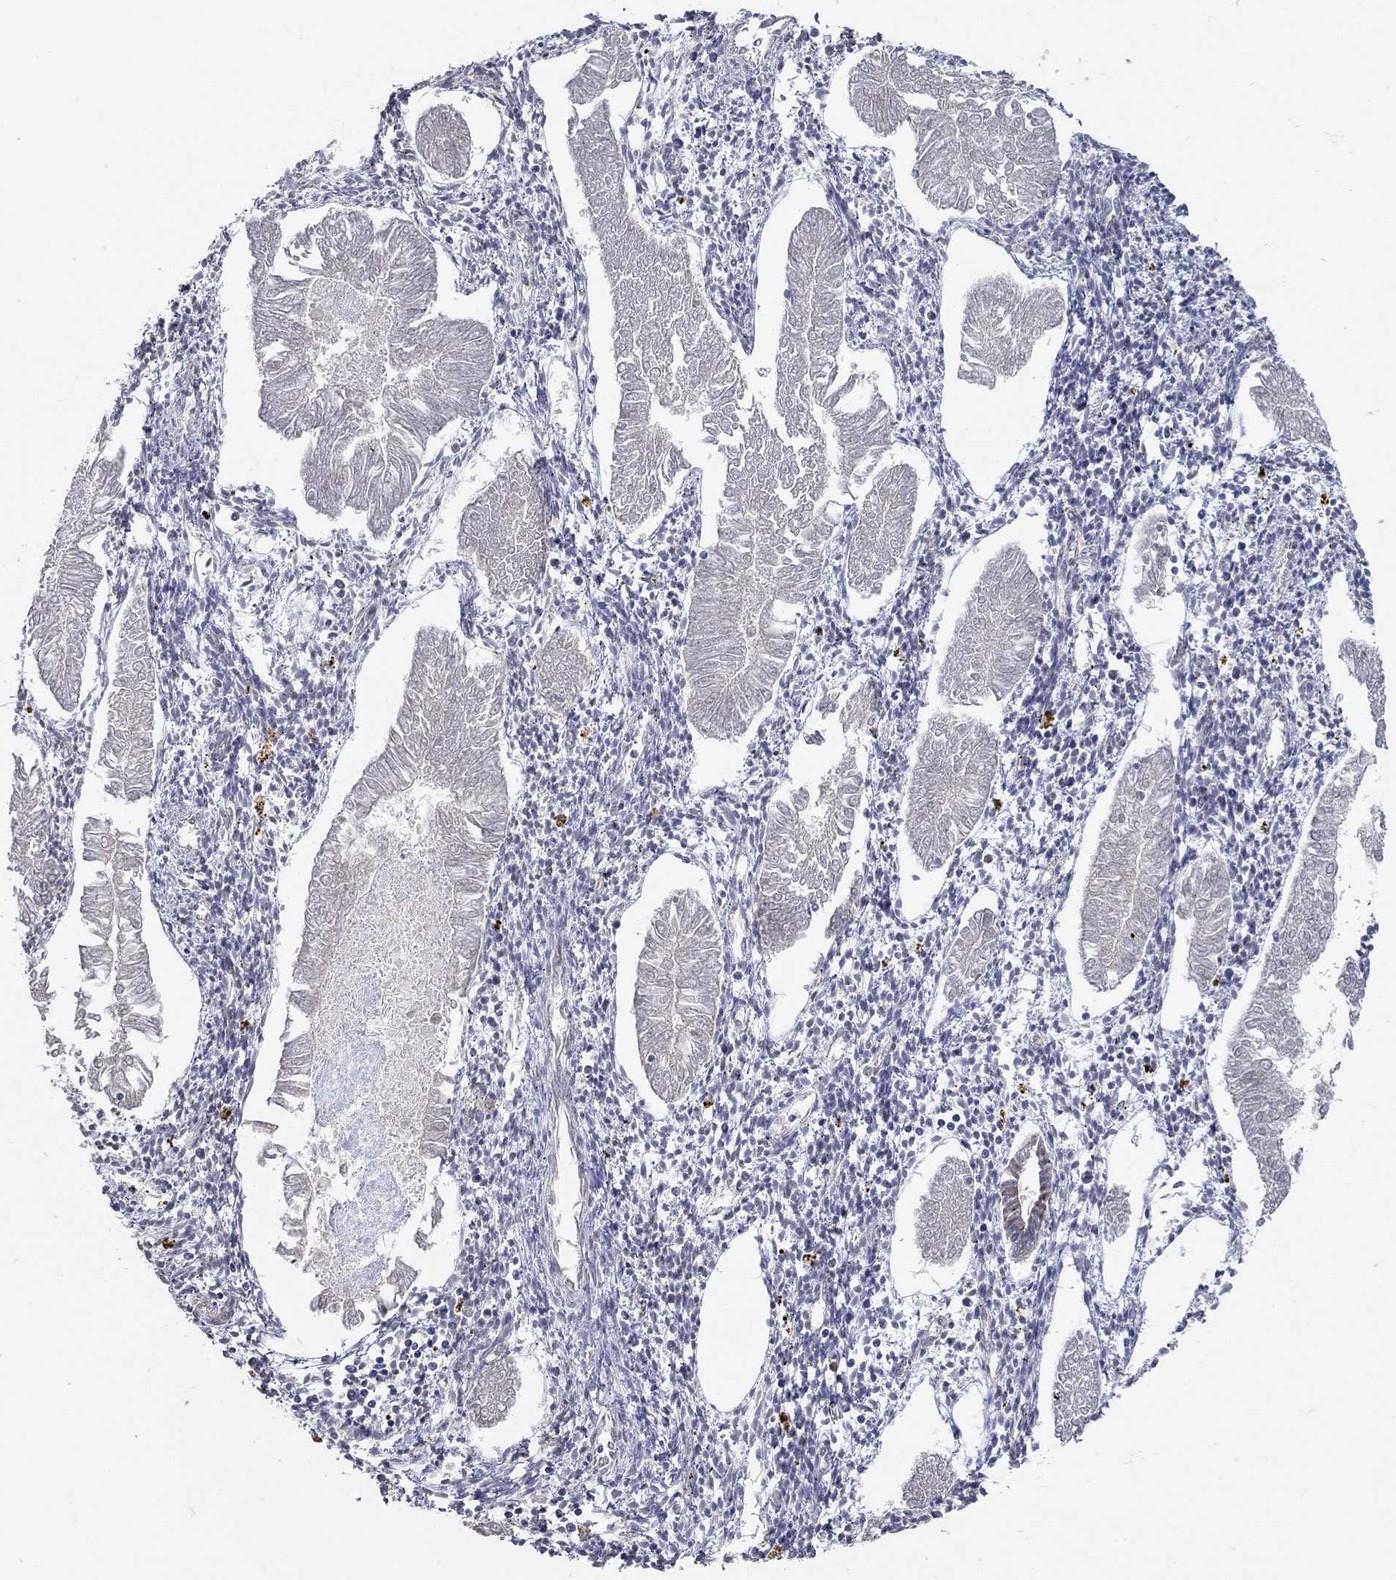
{"staining": {"intensity": "negative", "quantity": "none", "location": "none"}, "tissue": "endometrial cancer", "cell_type": "Tumor cells", "image_type": "cancer", "snomed": [{"axis": "morphology", "description": "Adenocarcinoma, NOS"}, {"axis": "topography", "description": "Endometrium"}], "caption": "Immunohistochemistry (IHC) histopathology image of human endometrial cancer stained for a protein (brown), which displays no expression in tumor cells. (DAB immunohistochemistry (IHC) visualized using brightfield microscopy, high magnification).", "gene": "WASF3", "patient": {"sex": "female", "age": 53}}